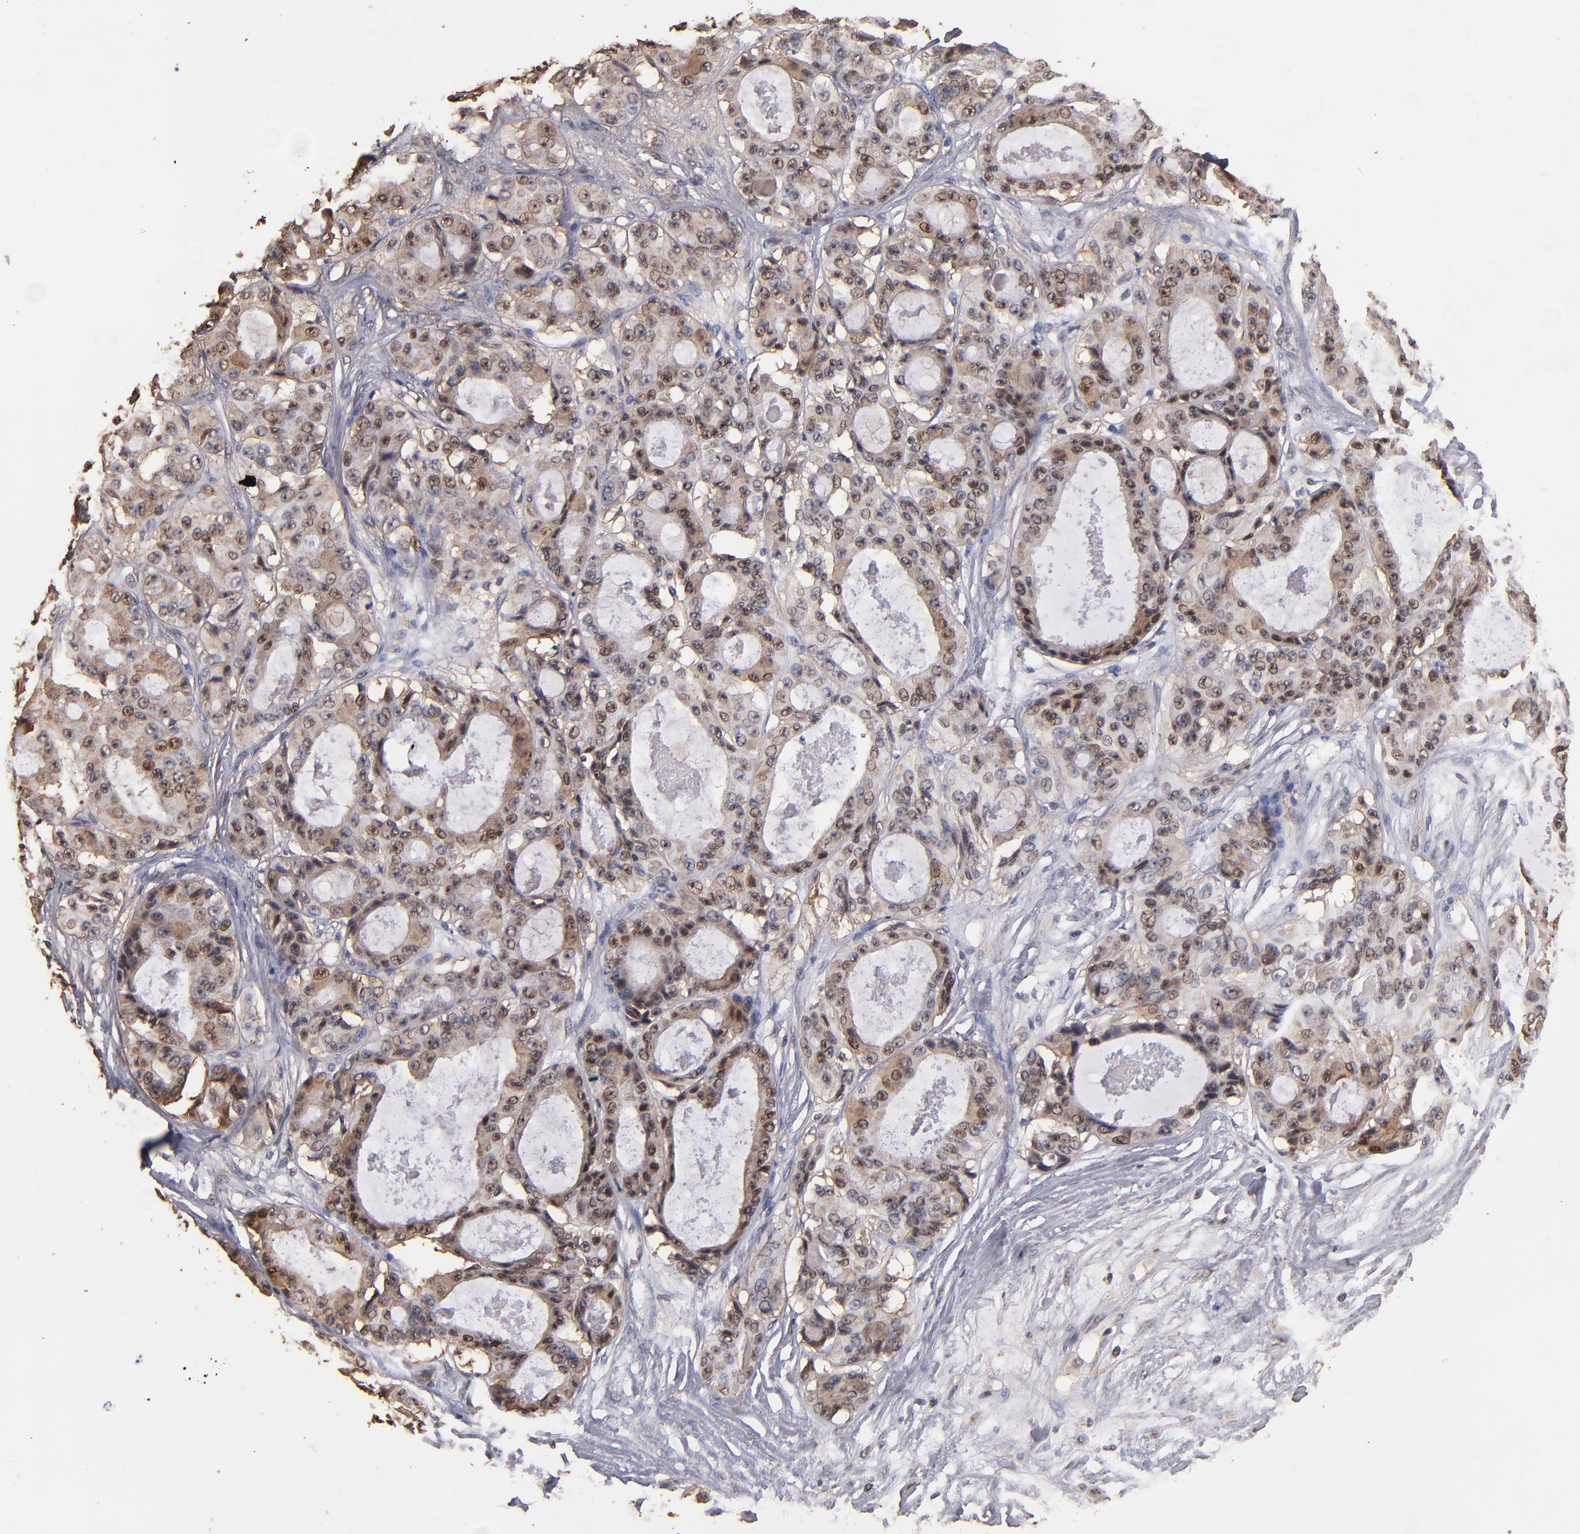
{"staining": {"intensity": "weak", "quantity": "25%-75%", "location": "cytoplasmic/membranous,nuclear"}, "tissue": "ovarian cancer", "cell_type": "Tumor cells", "image_type": "cancer", "snomed": [{"axis": "morphology", "description": "Carcinoma, endometroid"}, {"axis": "topography", "description": "Ovary"}], "caption": "Human ovarian endometroid carcinoma stained with a protein marker displays weak staining in tumor cells.", "gene": "EAPP", "patient": {"sex": "female", "age": 61}}